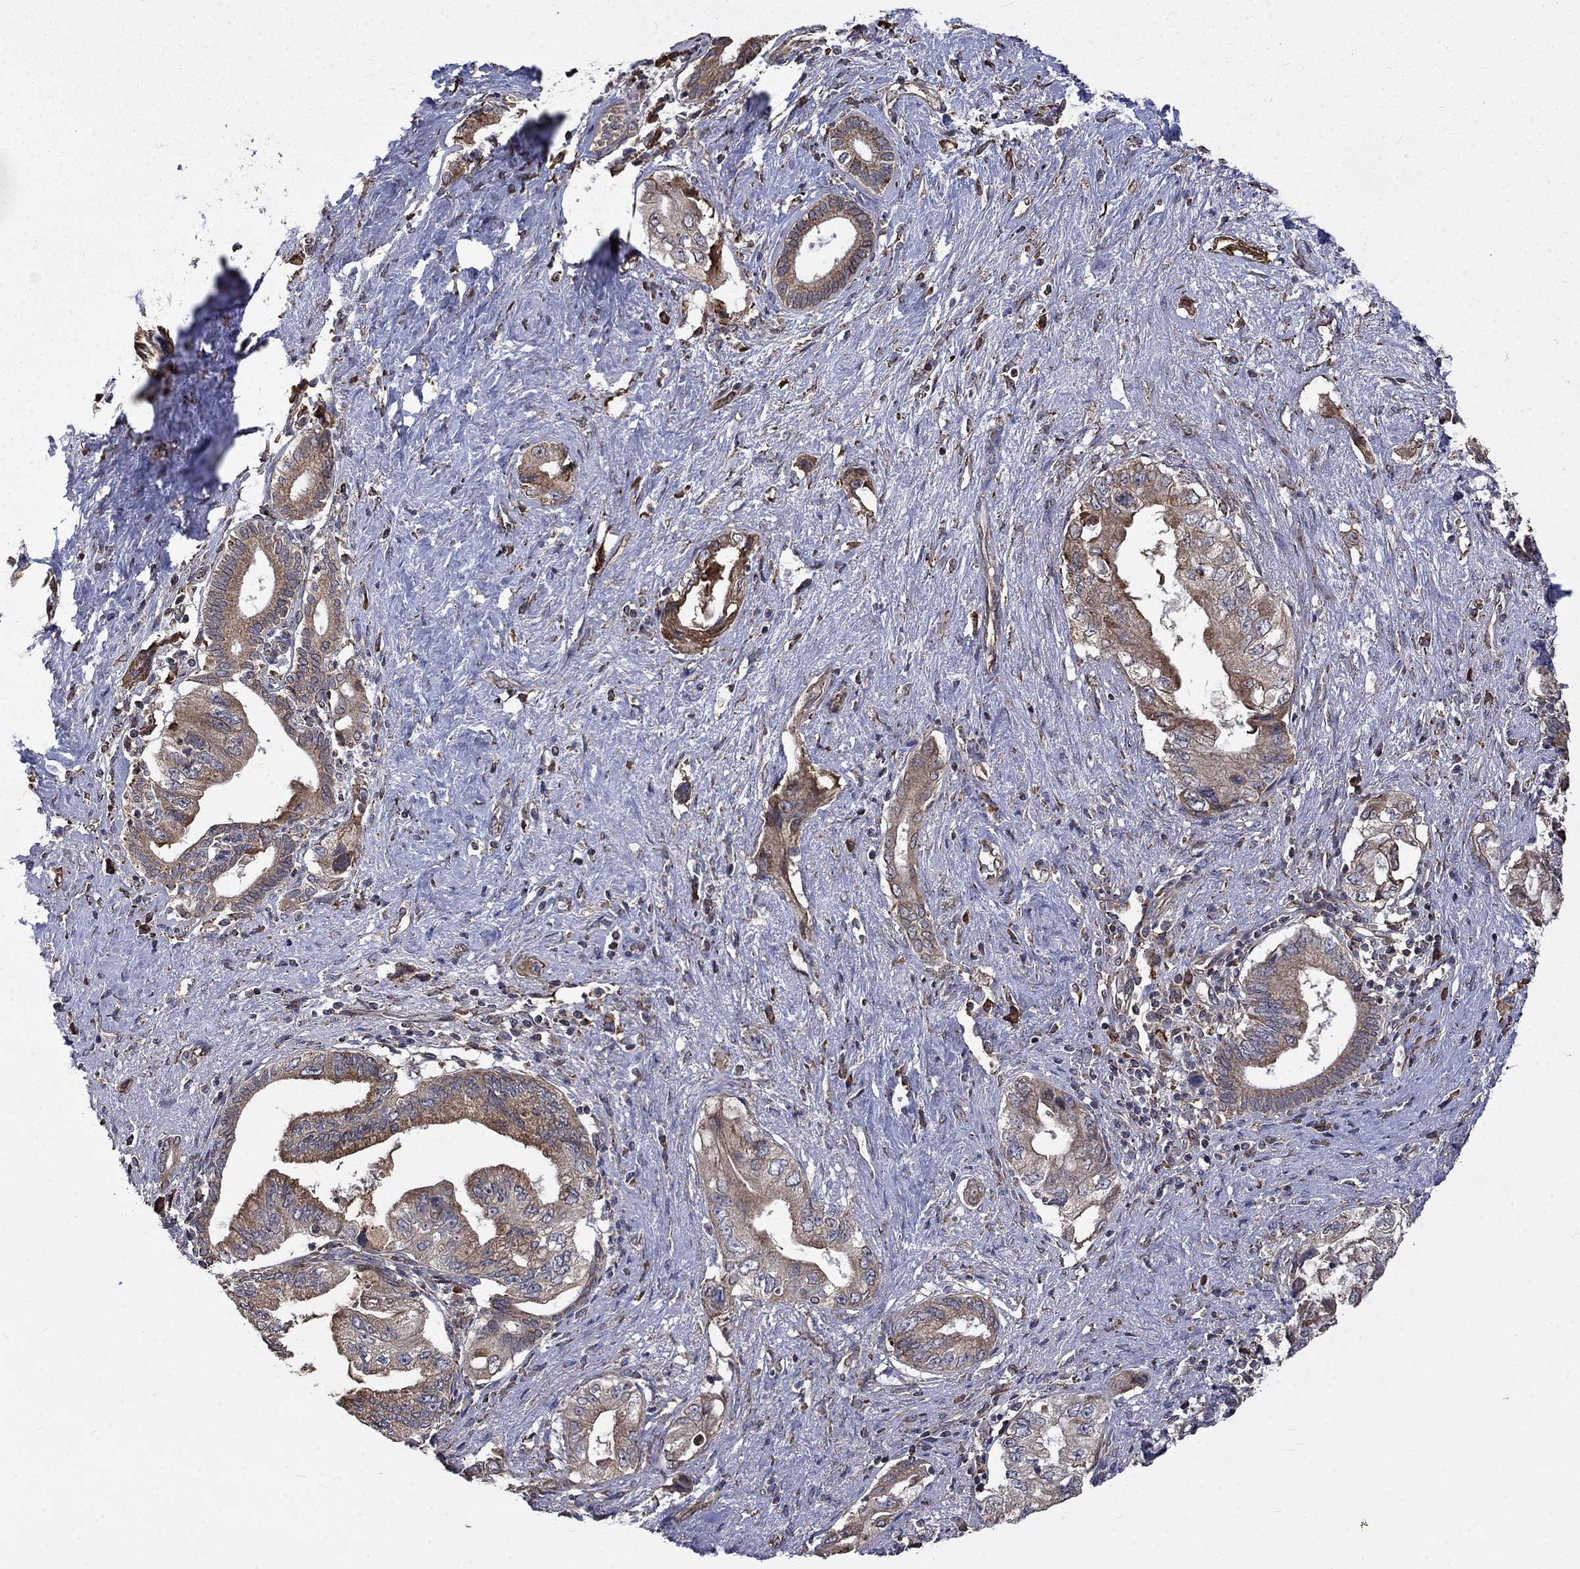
{"staining": {"intensity": "moderate", "quantity": ">75%", "location": "cytoplasmic/membranous"}, "tissue": "pancreatic cancer", "cell_type": "Tumor cells", "image_type": "cancer", "snomed": [{"axis": "morphology", "description": "Adenocarcinoma, NOS"}, {"axis": "topography", "description": "Pancreas"}], "caption": "Pancreatic cancer was stained to show a protein in brown. There is medium levels of moderate cytoplasmic/membranous staining in approximately >75% of tumor cells.", "gene": "ESRRA", "patient": {"sex": "female", "age": 73}}